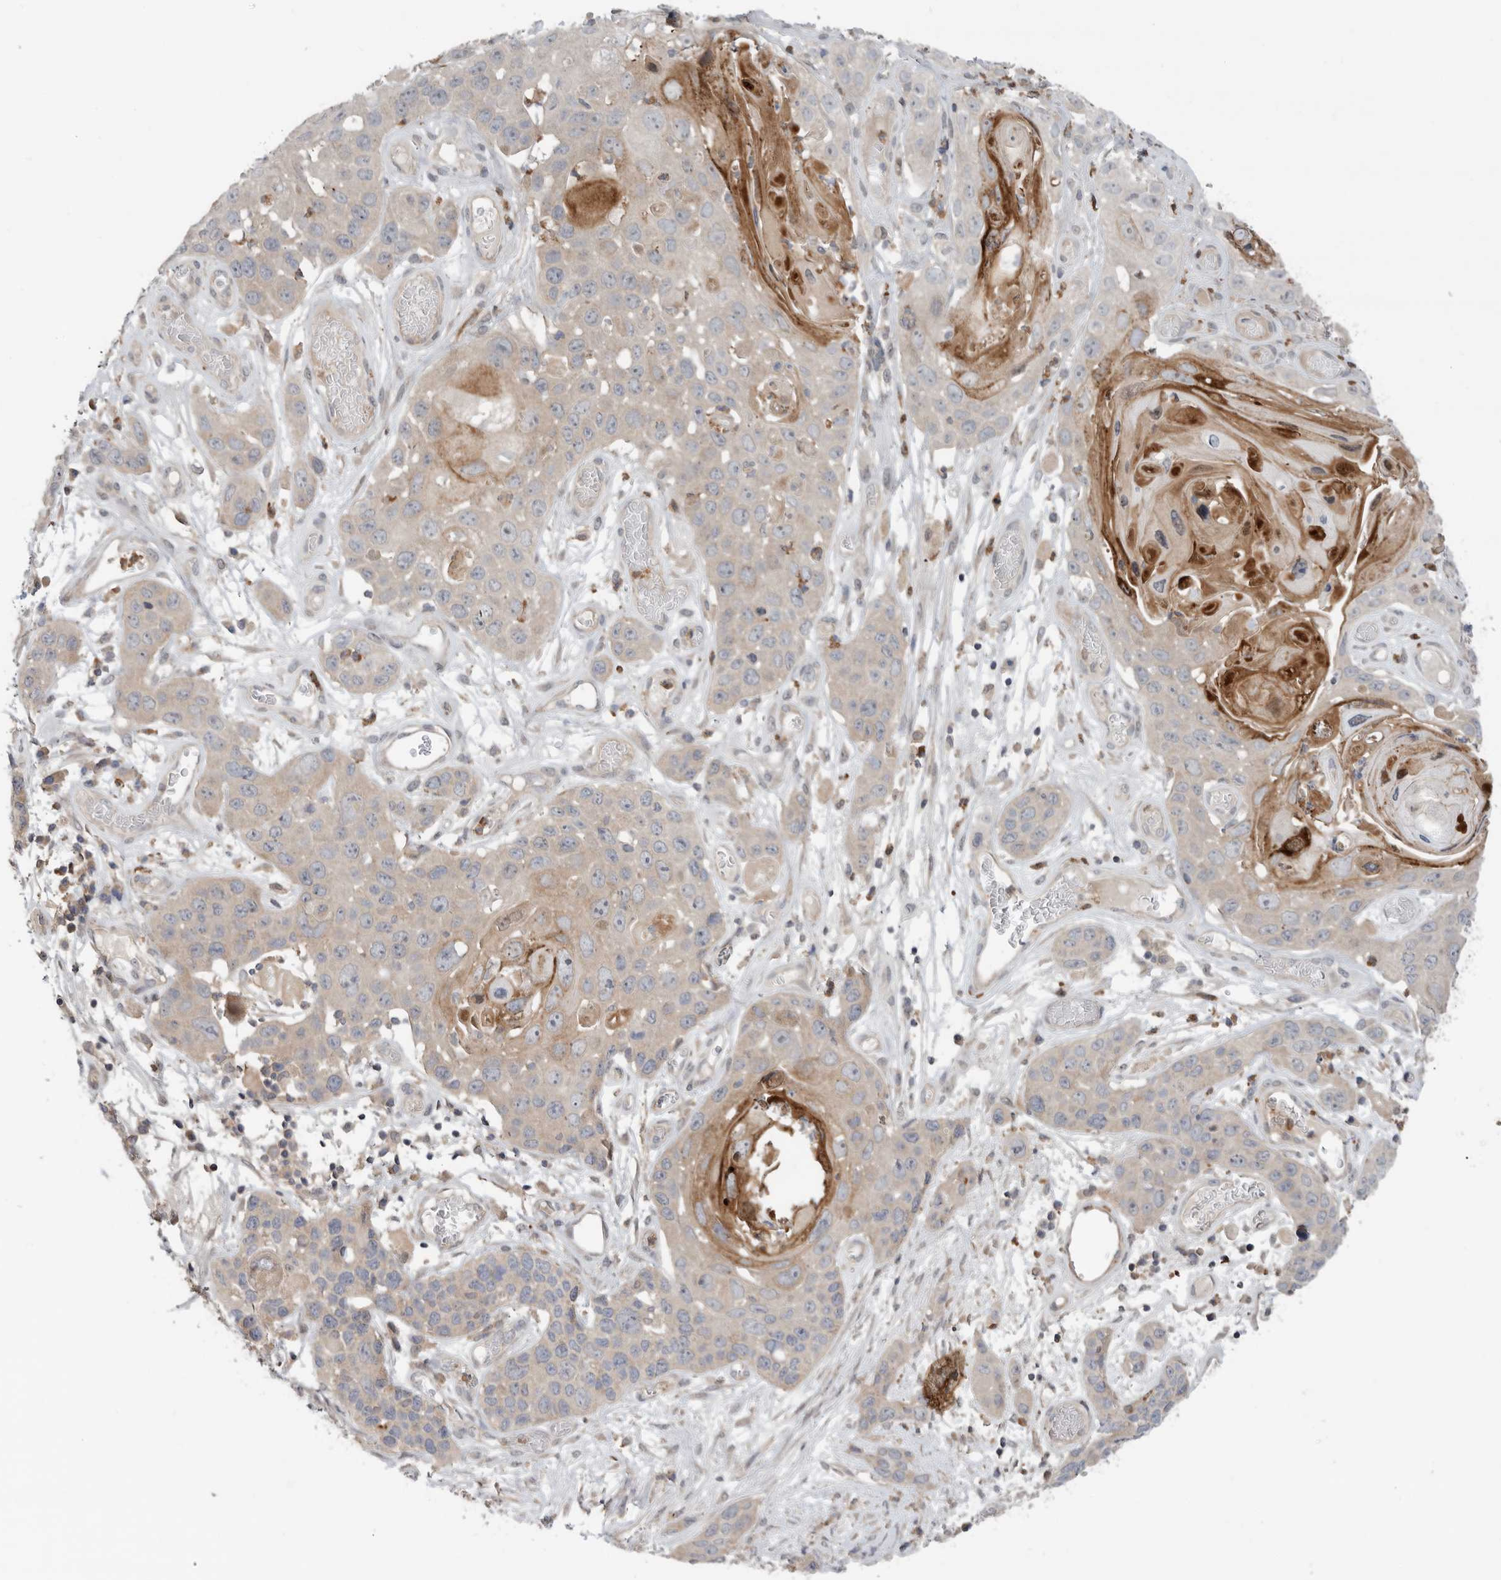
{"staining": {"intensity": "moderate", "quantity": "<25%", "location": "cytoplasmic/membranous"}, "tissue": "skin cancer", "cell_type": "Tumor cells", "image_type": "cancer", "snomed": [{"axis": "morphology", "description": "Squamous cell carcinoma, NOS"}, {"axis": "topography", "description": "Skin"}], "caption": "Protein expression analysis of skin squamous cell carcinoma reveals moderate cytoplasmic/membranous staining in about <25% of tumor cells.", "gene": "KLK5", "patient": {"sex": "male", "age": 55}}